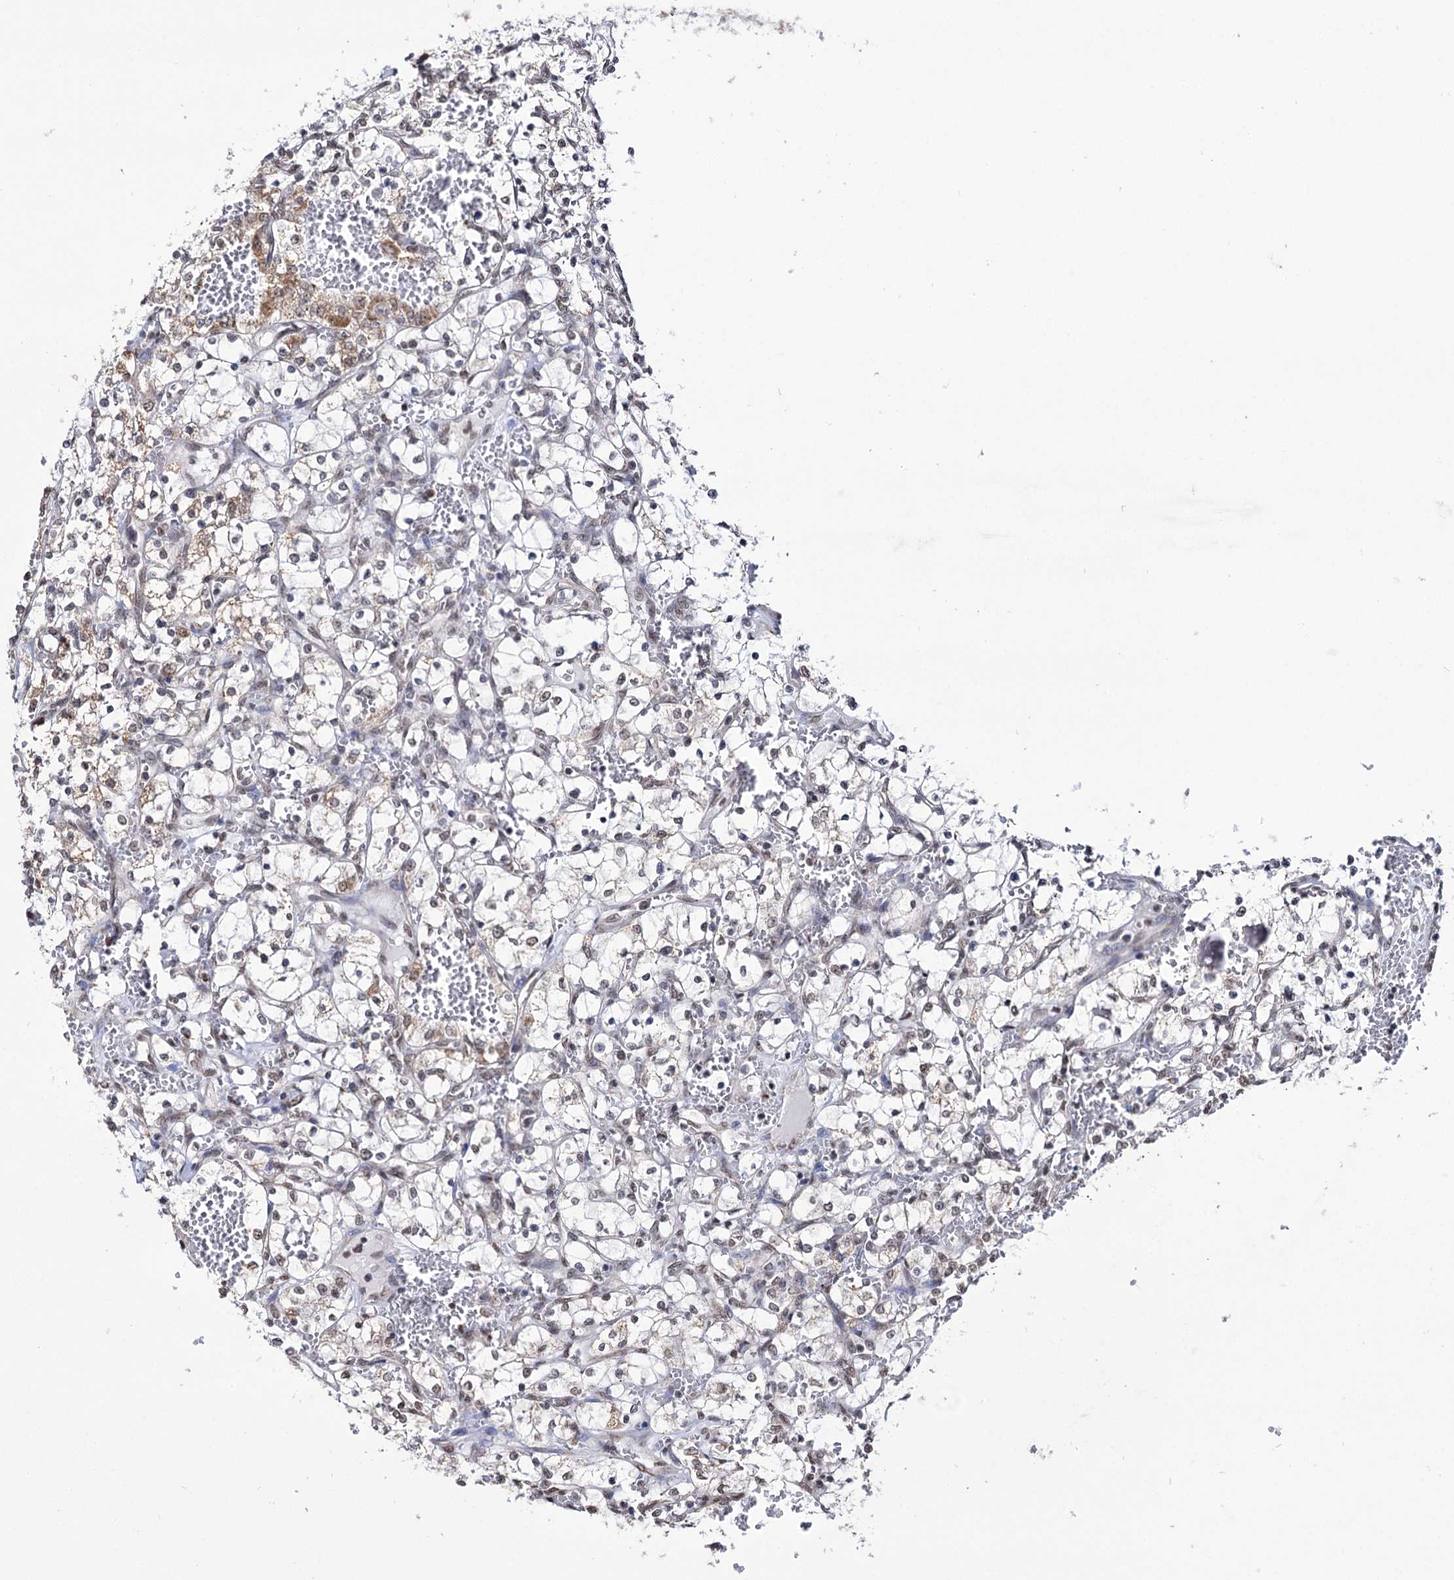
{"staining": {"intensity": "weak", "quantity": "25%-75%", "location": "nuclear"}, "tissue": "renal cancer", "cell_type": "Tumor cells", "image_type": "cancer", "snomed": [{"axis": "morphology", "description": "Adenocarcinoma, NOS"}, {"axis": "topography", "description": "Kidney"}], "caption": "This is an image of immunohistochemistry staining of renal cancer, which shows weak positivity in the nuclear of tumor cells.", "gene": "ABHD10", "patient": {"sex": "female", "age": 69}}